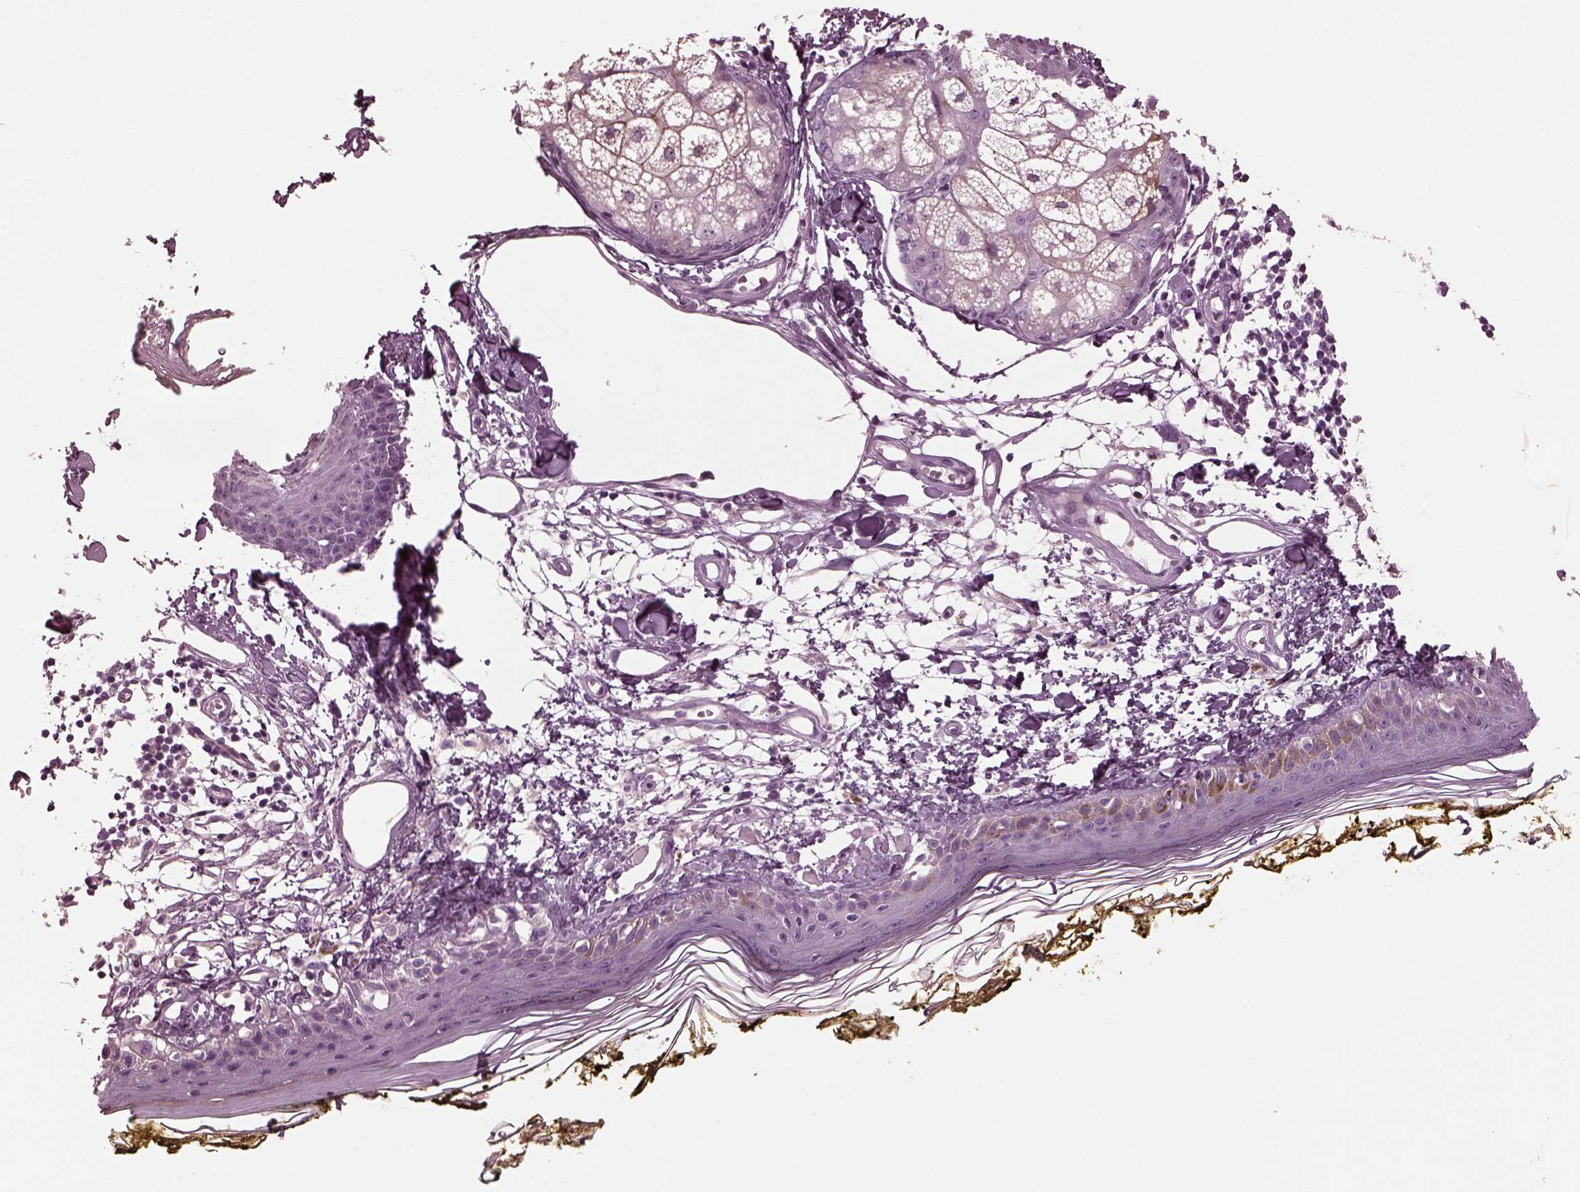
{"staining": {"intensity": "negative", "quantity": "none", "location": "none"}, "tissue": "skin", "cell_type": "Fibroblasts", "image_type": "normal", "snomed": [{"axis": "morphology", "description": "Normal tissue, NOS"}, {"axis": "topography", "description": "Skin"}], "caption": "Protein analysis of benign skin shows no significant expression in fibroblasts. (DAB immunohistochemistry with hematoxylin counter stain).", "gene": "GDF11", "patient": {"sex": "male", "age": 76}}